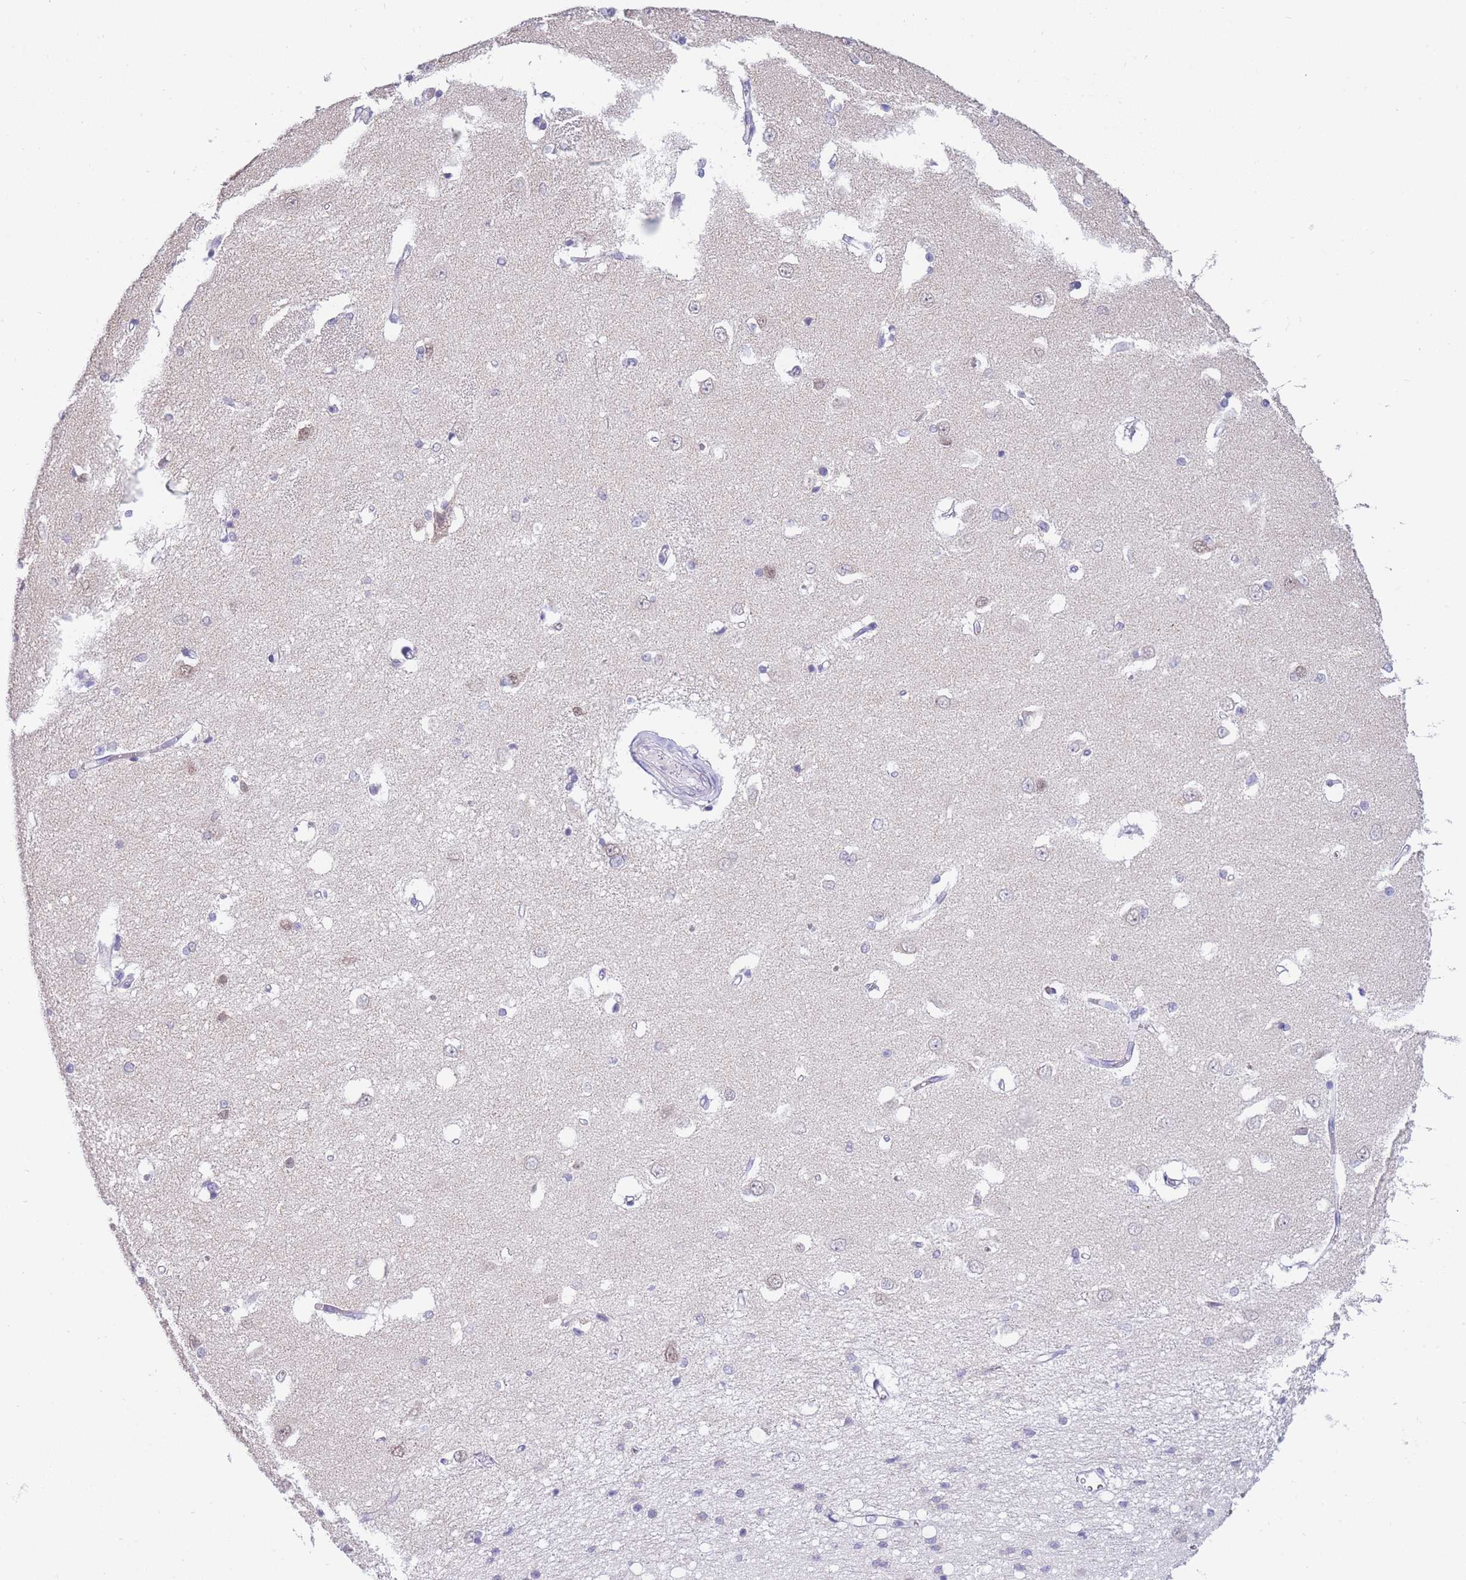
{"staining": {"intensity": "negative", "quantity": "none", "location": "none"}, "tissue": "caudate", "cell_type": "Glial cells", "image_type": "normal", "snomed": [{"axis": "morphology", "description": "Normal tissue, NOS"}, {"axis": "topography", "description": "Lateral ventricle wall"}], "caption": "Immunohistochemistry (IHC) of unremarkable caudate displays no staining in glial cells. (Immunohistochemistry, brightfield microscopy, high magnification).", "gene": "FRAT2", "patient": {"sex": "male", "age": 37}}